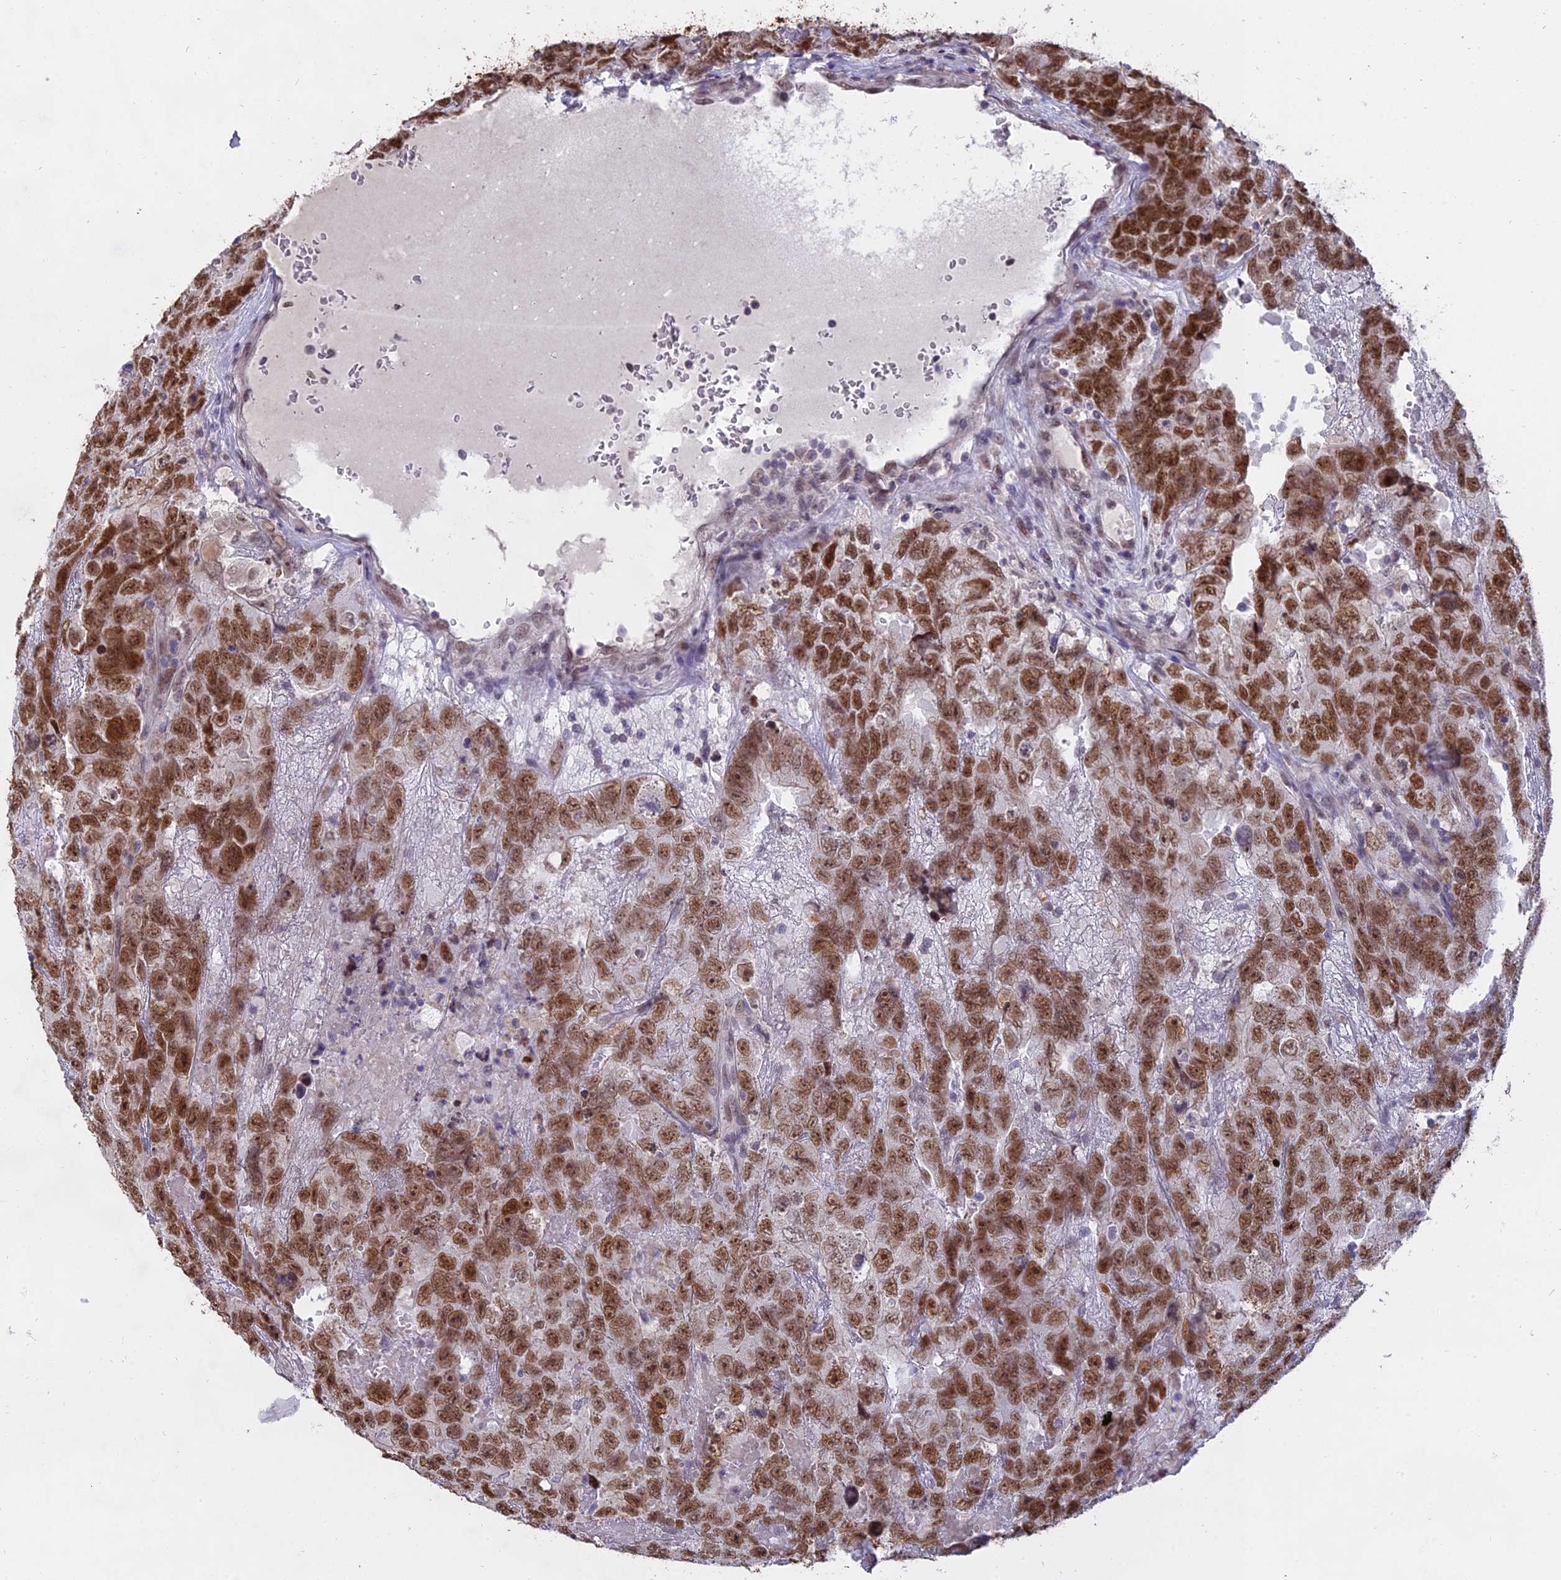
{"staining": {"intensity": "moderate", "quantity": ">75%", "location": "nuclear"}, "tissue": "testis cancer", "cell_type": "Tumor cells", "image_type": "cancer", "snomed": [{"axis": "morphology", "description": "Carcinoma, Embryonal, NOS"}, {"axis": "topography", "description": "Testis"}], "caption": "The photomicrograph displays staining of embryonal carcinoma (testis), revealing moderate nuclear protein staining (brown color) within tumor cells.", "gene": "NR1H3", "patient": {"sex": "male", "age": 45}}